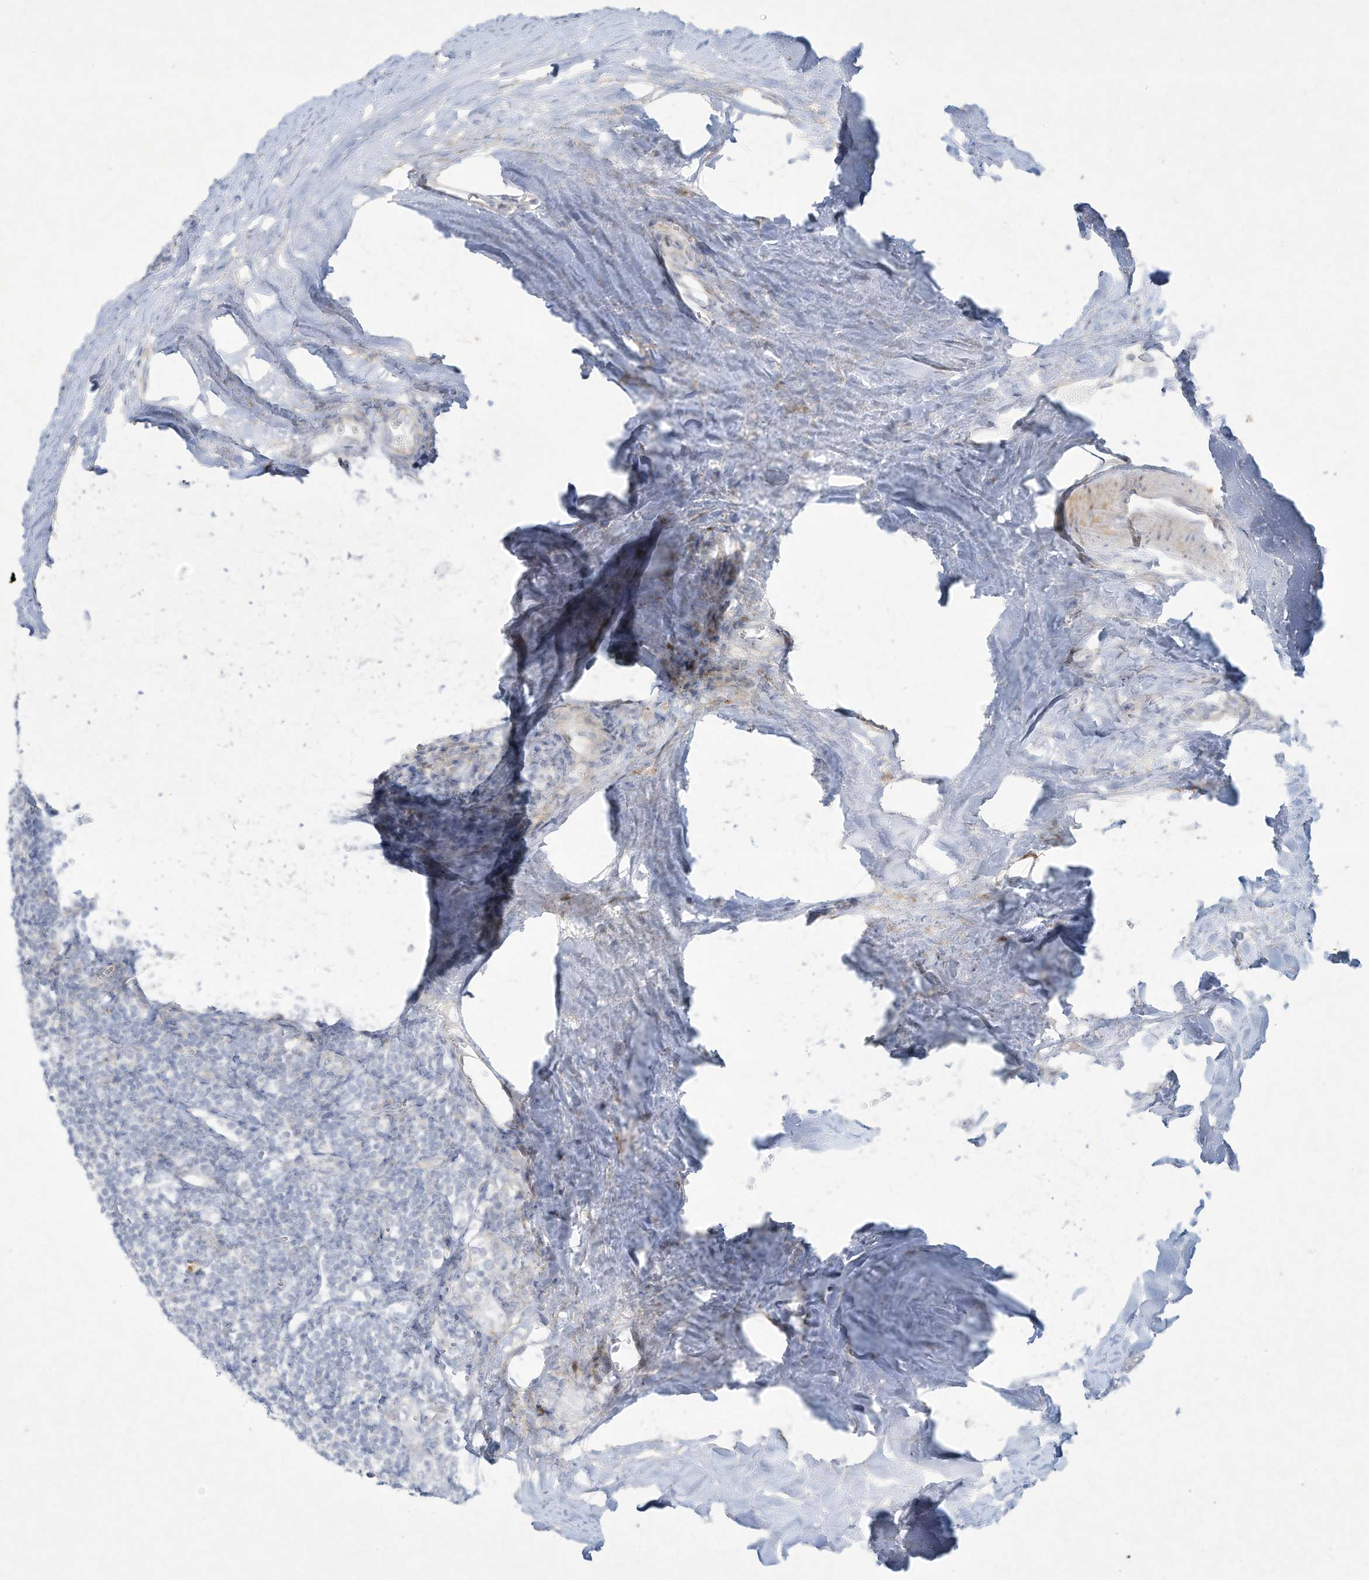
{"staining": {"intensity": "negative", "quantity": "none", "location": "none"}, "tissue": "tonsil", "cell_type": "Germinal center cells", "image_type": "normal", "snomed": [{"axis": "morphology", "description": "Normal tissue, NOS"}, {"axis": "topography", "description": "Tonsil"}], "caption": "Tonsil was stained to show a protein in brown. There is no significant expression in germinal center cells. Nuclei are stained in blue.", "gene": "PAX6", "patient": {"sex": "male", "age": 27}}